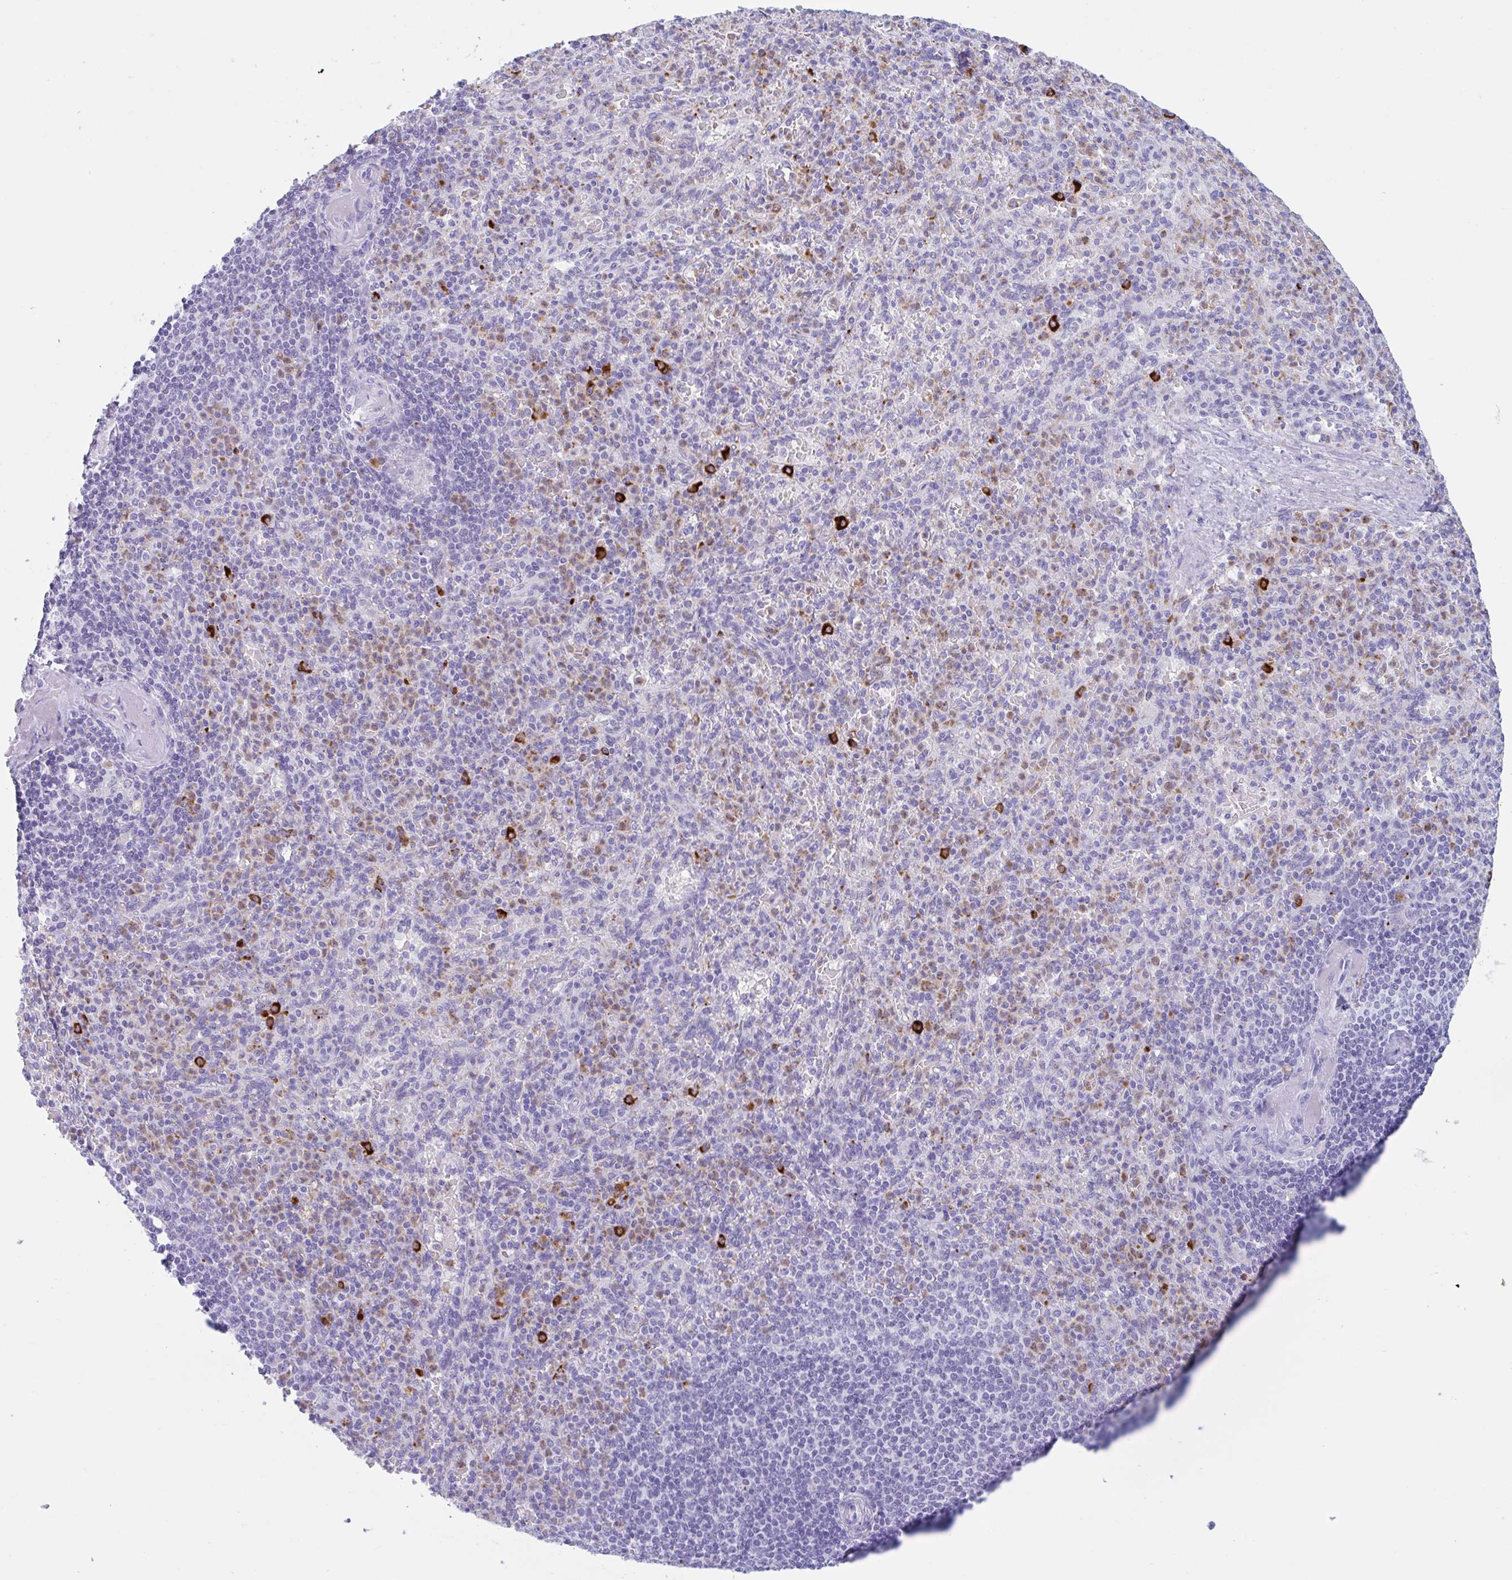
{"staining": {"intensity": "strong", "quantity": "<25%", "location": "cytoplasmic/membranous"}, "tissue": "spleen", "cell_type": "Cells in red pulp", "image_type": "normal", "snomed": [{"axis": "morphology", "description": "Normal tissue, NOS"}, {"axis": "topography", "description": "Spleen"}], "caption": "High-magnification brightfield microscopy of normal spleen stained with DAB (3,3'-diaminobenzidine) (brown) and counterstained with hematoxylin (blue). cells in red pulp exhibit strong cytoplasmic/membranous staining is appreciated in about<25% of cells. Immunohistochemistry (ihc) stains the protein of interest in brown and the nuclei are stained blue.", "gene": "DTWD2", "patient": {"sex": "female", "age": 74}}